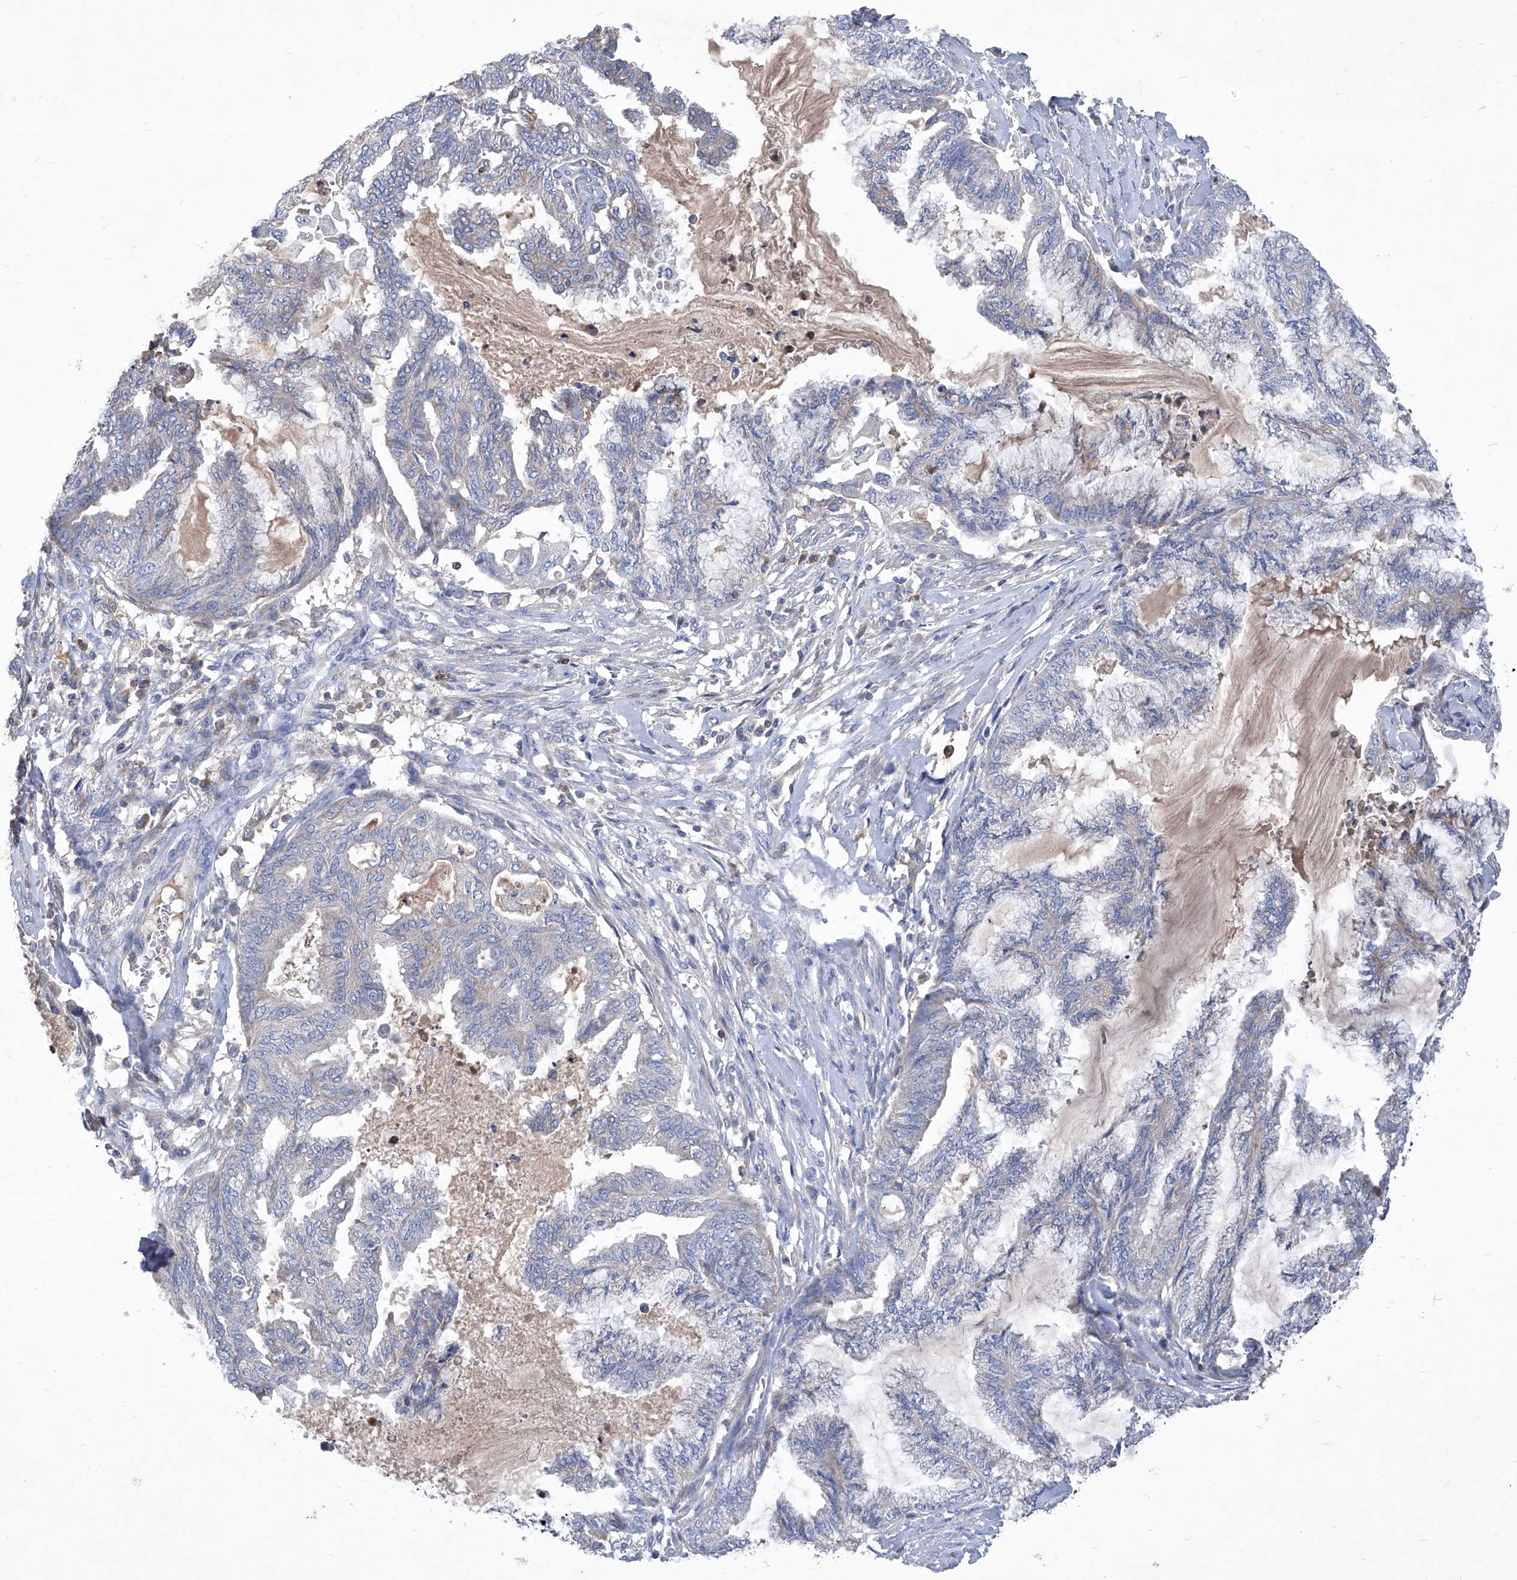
{"staining": {"intensity": "negative", "quantity": "none", "location": "none"}, "tissue": "endometrial cancer", "cell_type": "Tumor cells", "image_type": "cancer", "snomed": [{"axis": "morphology", "description": "Adenocarcinoma, NOS"}, {"axis": "topography", "description": "Endometrium"}], "caption": "This is an immunohistochemistry image of human adenocarcinoma (endometrial). There is no expression in tumor cells.", "gene": "EPHA8", "patient": {"sex": "female", "age": 86}}